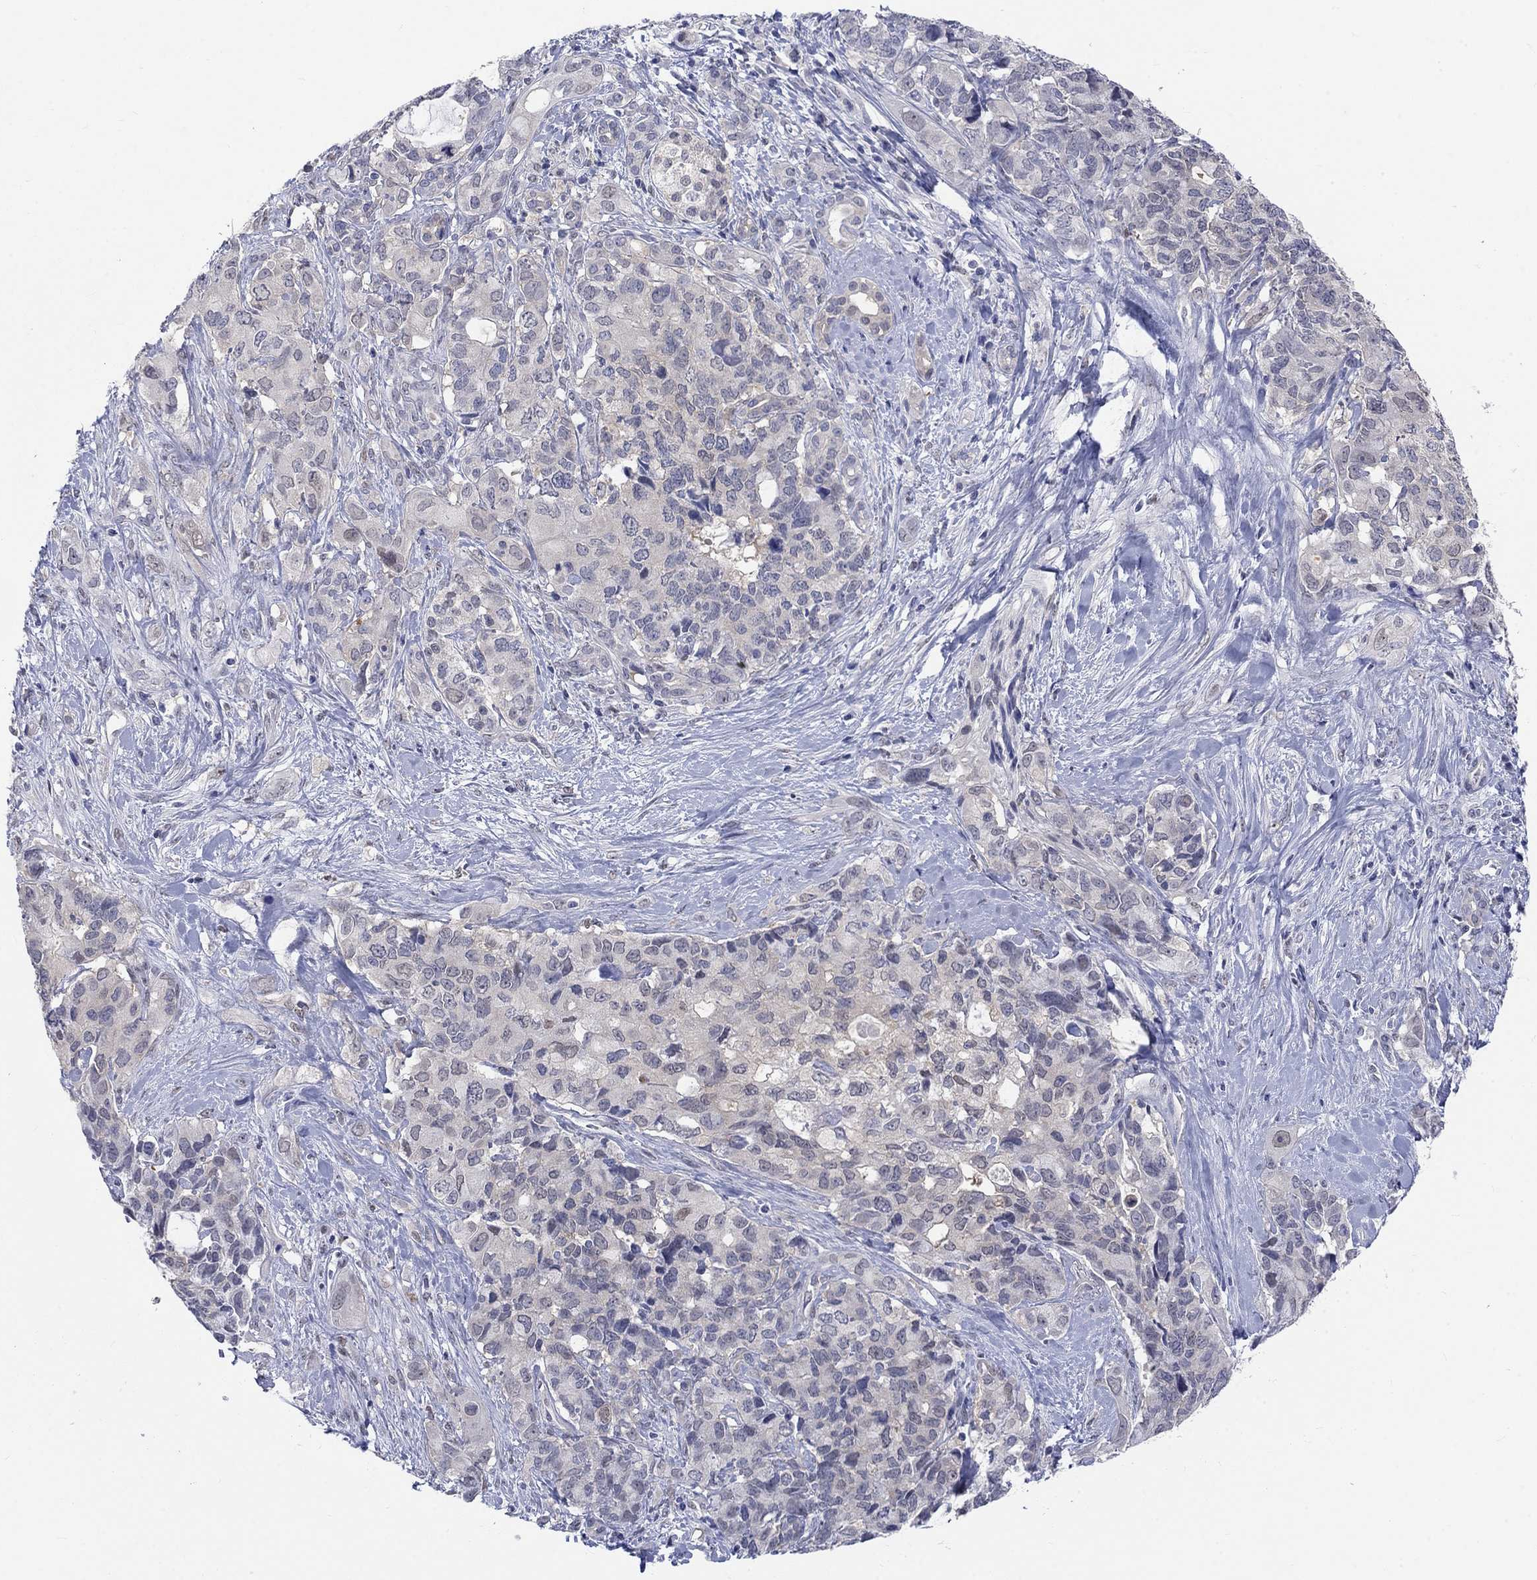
{"staining": {"intensity": "negative", "quantity": "none", "location": "none"}, "tissue": "pancreatic cancer", "cell_type": "Tumor cells", "image_type": "cancer", "snomed": [{"axis": "morphology", "description": "Adenocarcinoma, NOS"}, {"axis": "topography", "description": "Pancreas"}], "caption": "Tumor cells show no significant staining in pancreatic cancer (adenocarcinoma). (DAB (3,3'-diaminobenzidine) immunohistochemistry (IHC) with hematoxylin counter stain).", "gene": "EGFLAM", "patient": {"sex": "female", "age": 56}}